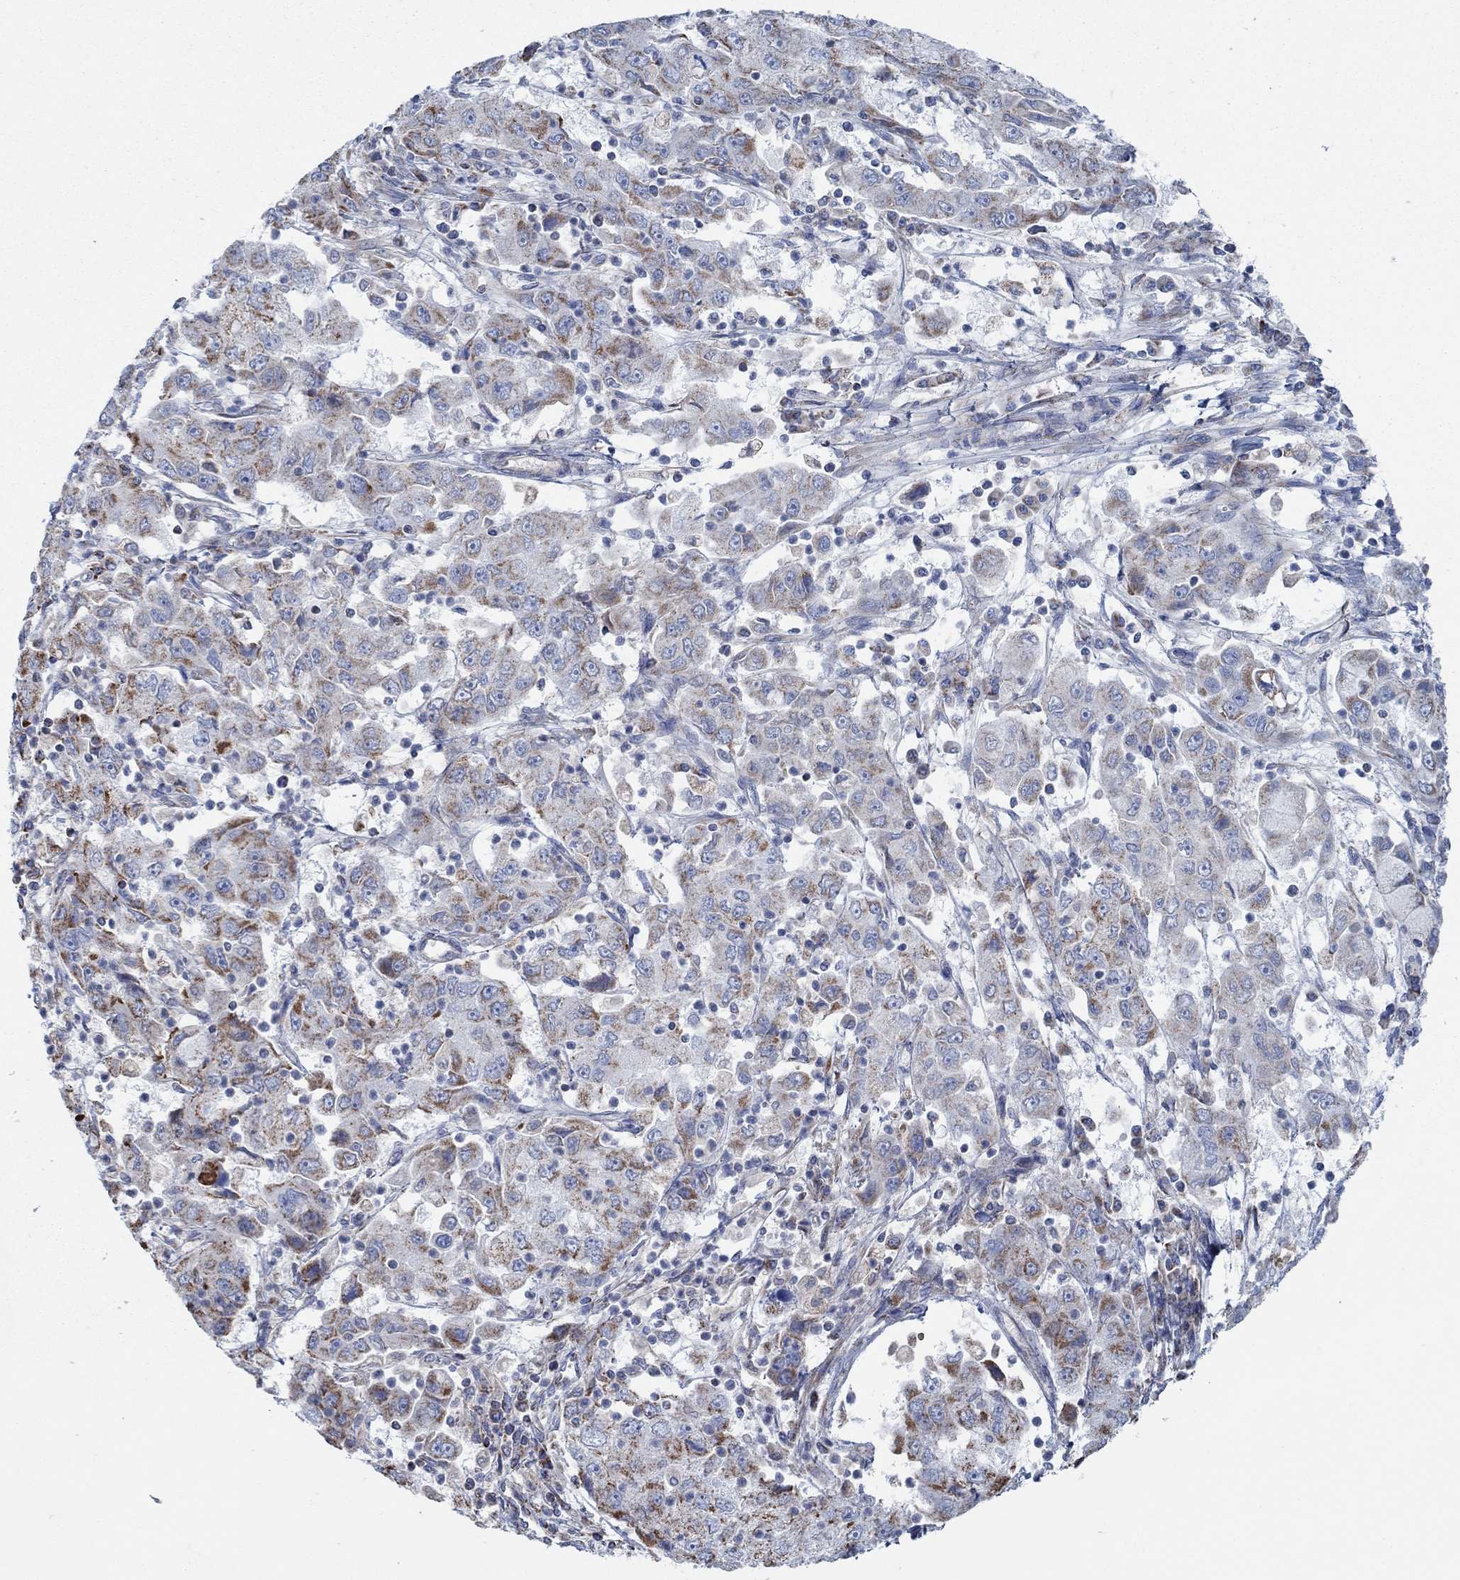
{"staining": {"intensity": "strong", "quantity": "<25%", "location": "cytoplasmic/membranous"}, "tissue": "cervical cancer", "cell_type": "Tumor cells", "image_type": "cancer", "snomed": [{"axis": "morphology", "description": "Squamous cell carcinoma, NOS"}, {"axis": "topography", "description": "Cervix"}], "caption": "Squamous cell carcinoma (cervical) was stained to show a protein in brown. There is medium levels of strong cytoplasmic/membranous expression in approximately <25% of tumor cells.", "gene": "GLOD5", "patient": {"sex": "female", "age": 36}}